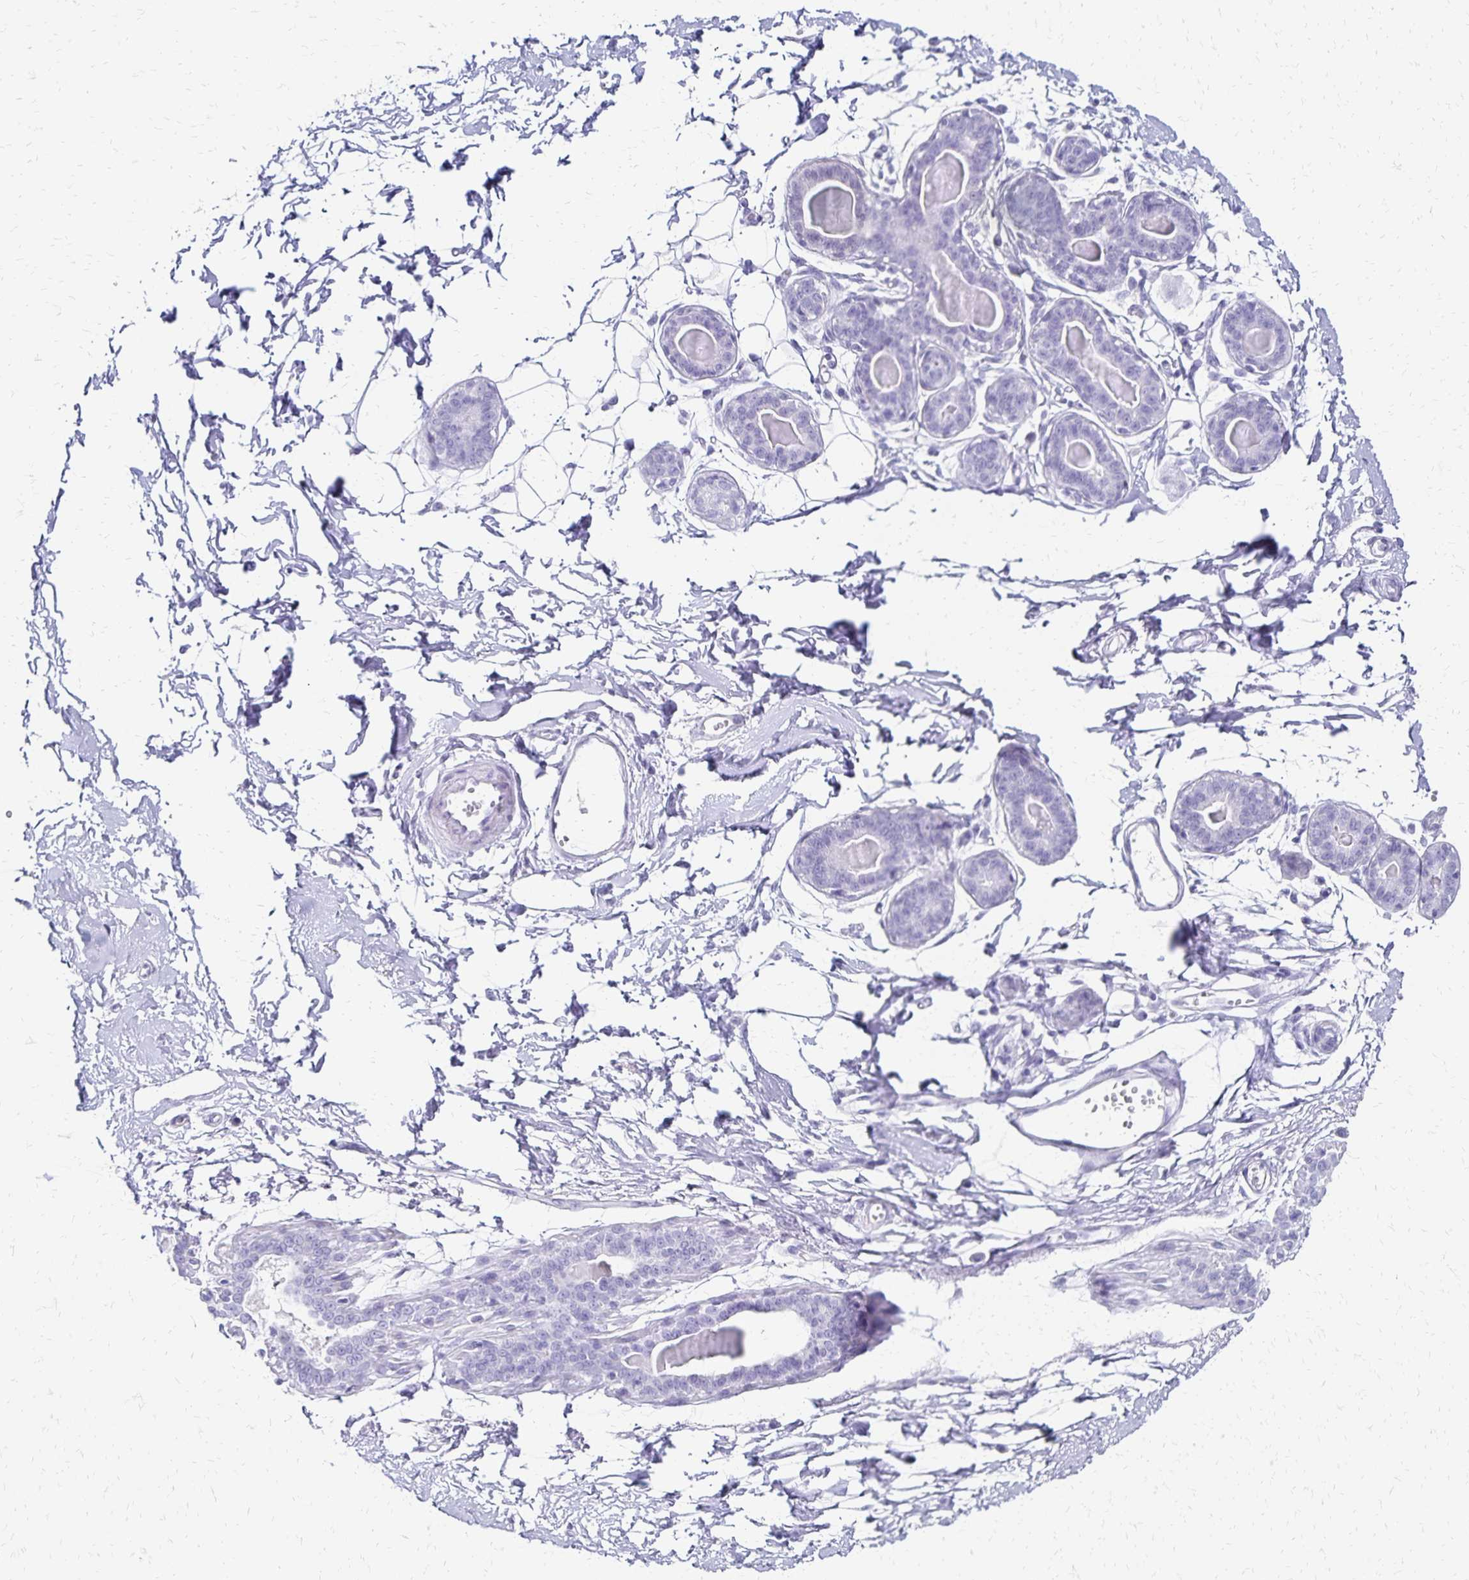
{"staining": {"intensity": "negative", "quantity": "none", "location": "none"}, "tissue": "breast", "cell_type": "Adipocytes", "image_type": "normal", "snomed": [{"axis": "morphology", "description": "Normal tissue, NOS"}, {"axis": "topography", "description": "Breast"}], "caption": "High power microscopy micrograph of an IHC photomicrograph of benign breast, revealing no significant staining in adipocytes.", "gene": "GIP", "patient": {"sex": "female", "age": 45}}